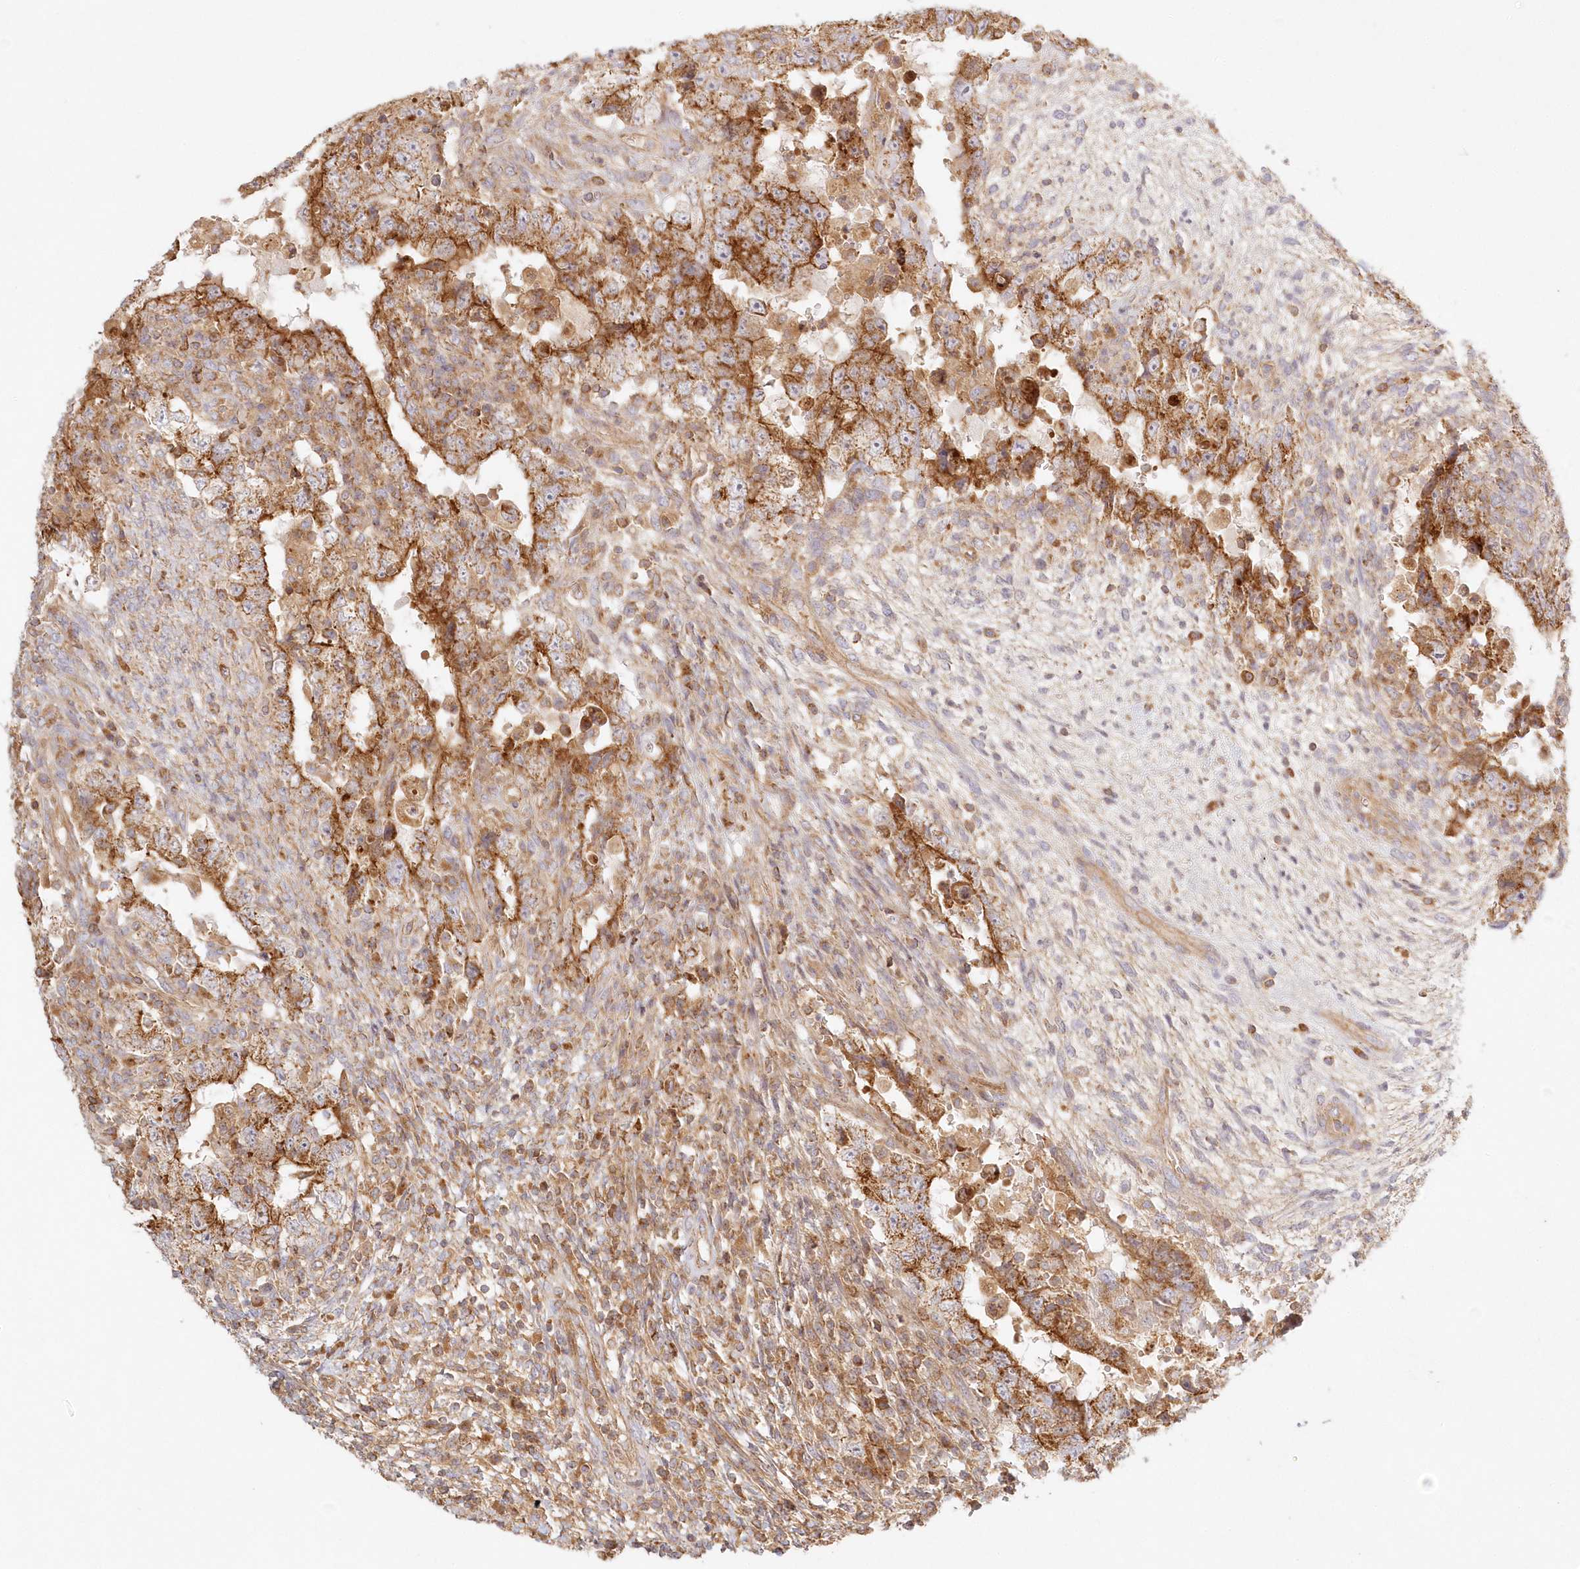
{"staining": {"intensity": "strong", "quantity": ">75%", "location": "cytoplasmic/membranous"}, "tissue": "testis cancer", "cell_type": "Tumor cells", "image_type": "cancer", "snomed": [{"axis": "morphology", "description": "Carcinoma, Embryonal, NOS"}, {"axis": "topography", "description": "Testis"}], "caption": "A high amount of strong cytoplasmic/membranous positivity is present in approximately >75% of tumor cells in embryonal carcinoma (testis) tissue. (IHC, brightfield microscopy, high magnification).", "gene": "KIAA0232", "patient": {"sex": "male", "age": 26}}